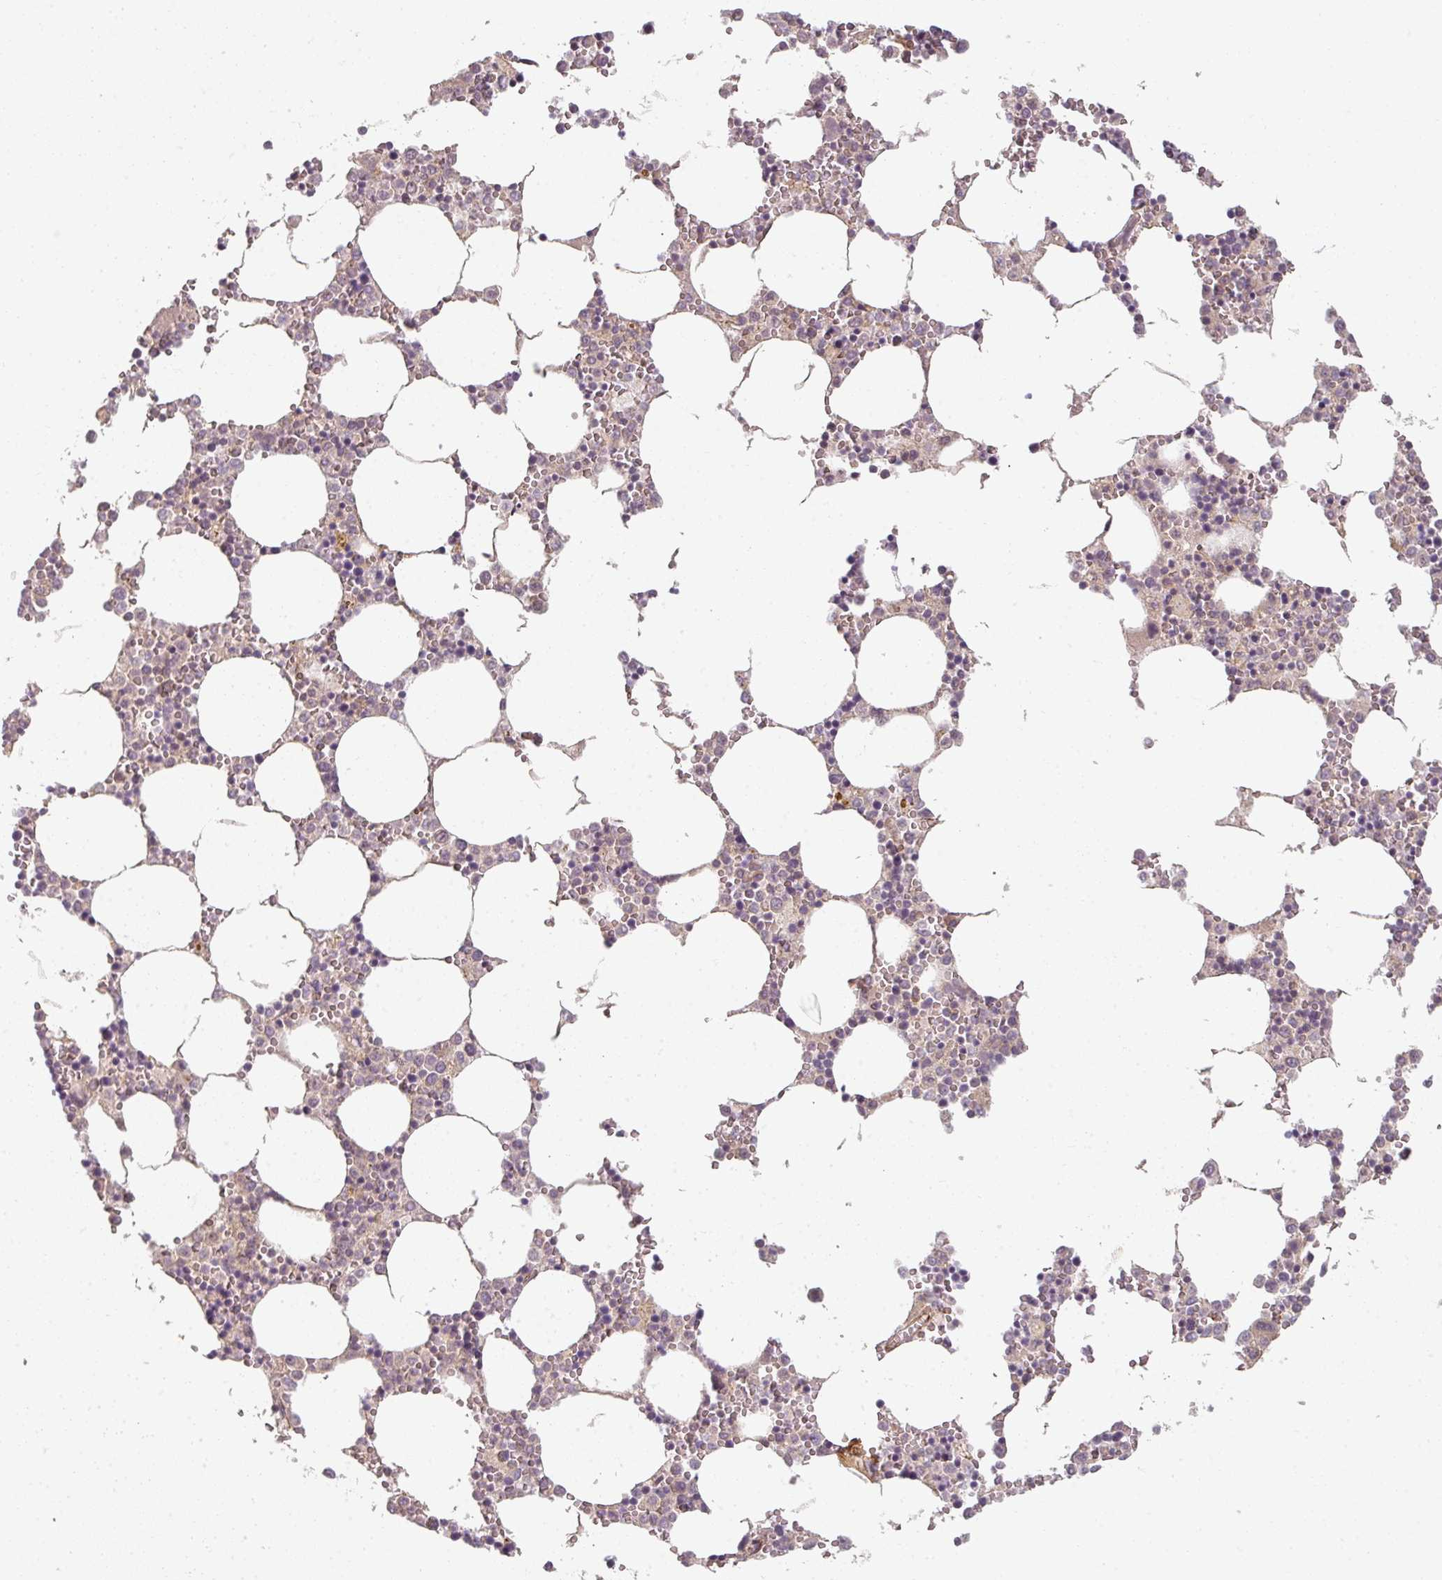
{"staining": {"intensity": "weak", "quantity": "<25%", "location": "cytoplasmic/membranous"}, "tissue": "bone marrow", "cell_type": "Hematopoietic cells", "image_type": "normal", "snomed": [{"axis": "morphology", "description": "Normal tissue, NOS"}, {"axis": "topography", "description": "Bone marrow"}], "caption": "Immunohistochemical staining of benign human bone marrow demonstrates no significant positivity in hematopoietic cells. (Brightfield microscopy of DAB immunohistochemistry at high magnification).", "gene": "CNOT1", "patient": {"sex": "female", "age": 64}}